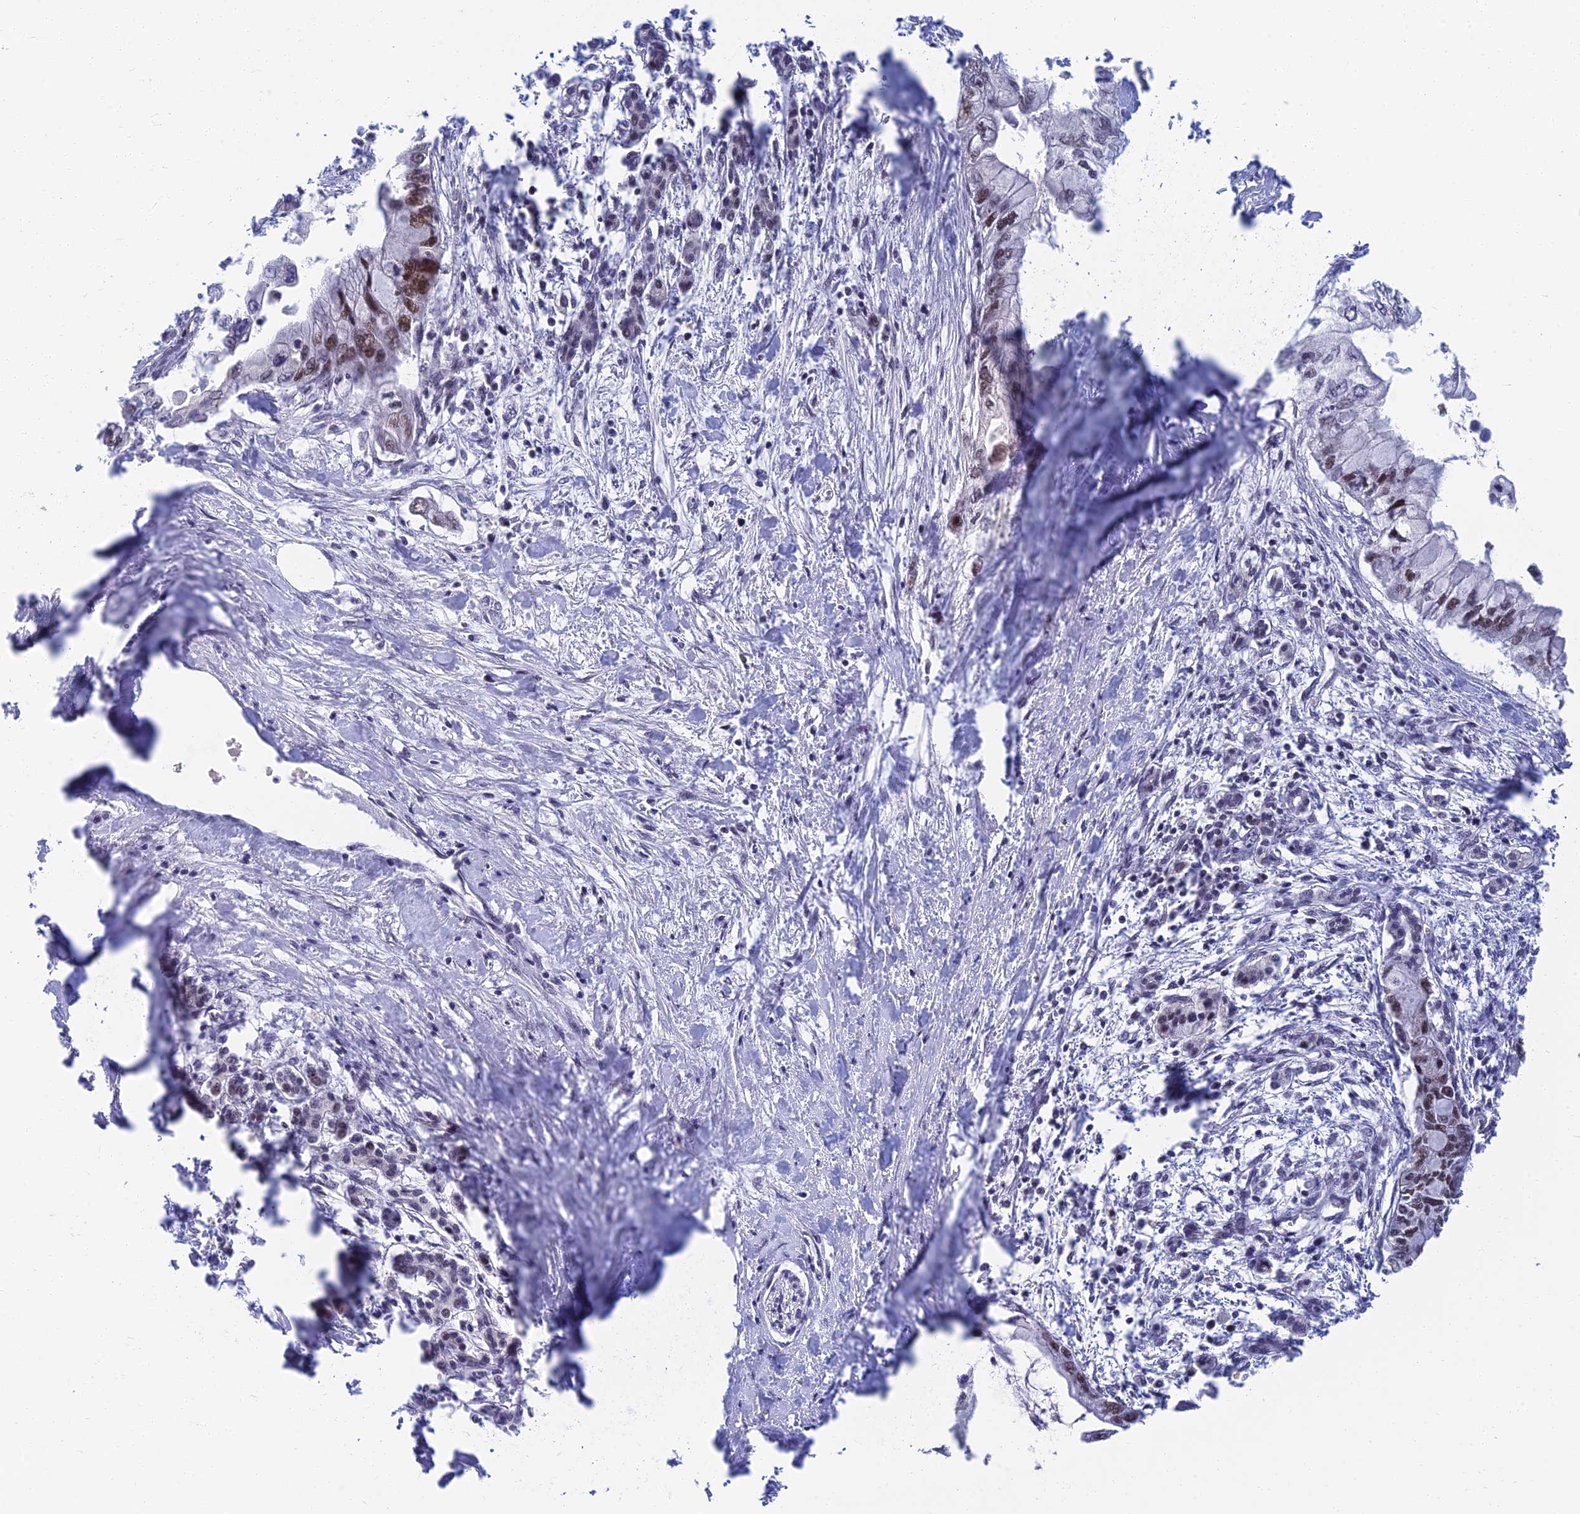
{"staining": {"intensity": "moderate", "quantity": "<25%", "location": "nuclear"}, "tissue": "pancreatic cancer", "cell_type": "Tumor cells", "image_type": "cancer", "snomed": [{"axis": "morphology", "description": "Adenocarcinoma, NOS"}, {"axis": "topography", "description": "Pancreas"}], "caption": "Tumor cells reveal low levels of moderate nuclear positivity in approximately <25% of cells in human pancreatic adenocarcinoma. The staining is performed using DAB (3,3'-diaminobenzidine) brown chromogen to label protein expression. The nuclei are counter-stained blue using hematoxylin.", "gene": "TCEA2", "patient": {"sex": "male", "age": 48}}